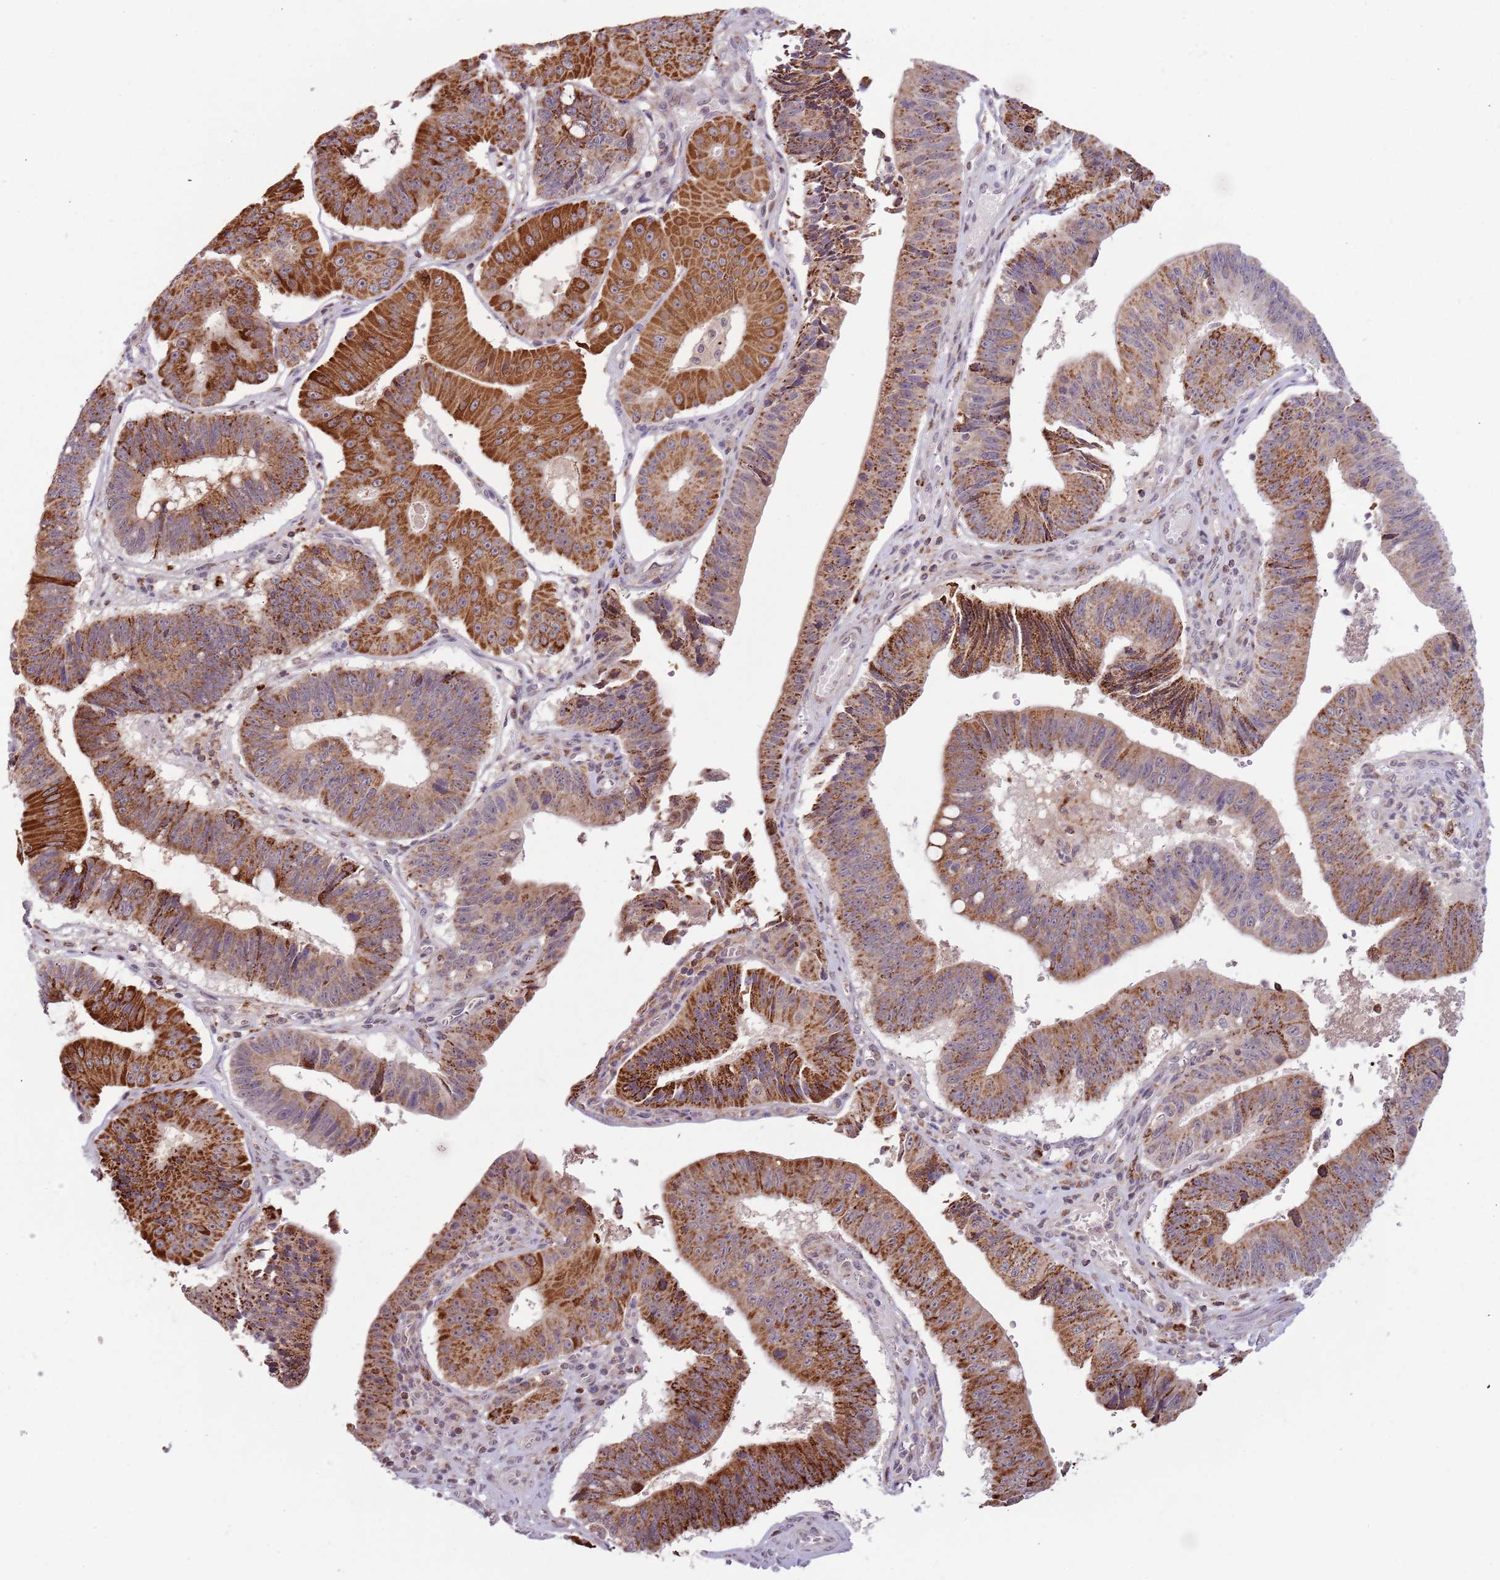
{"staining": {"intensity": "strong", "quantity": "25%-75%", "location": "cytoplasmic/membranous"}, "tissue": "stomach cancer", "cell_type": "Tumor cells", "image_type": "cancer", "snomed": [{"axis": "morphology", "description": "Adenocarcinoma, NOS"}, {"axis": "topography", "description": "Stomach"}], "caption": "Stomach cancer (adenocarcinoma) stained with immunohistochemistry demonstrates strong cytoplasmic/membranous staining in approximately 25%-75% of tumor cells. (DAB IHC with brightfield microscopy, high magnification).", "gene": "ULK3", "patient": {"sex": "male", "age": 59}}